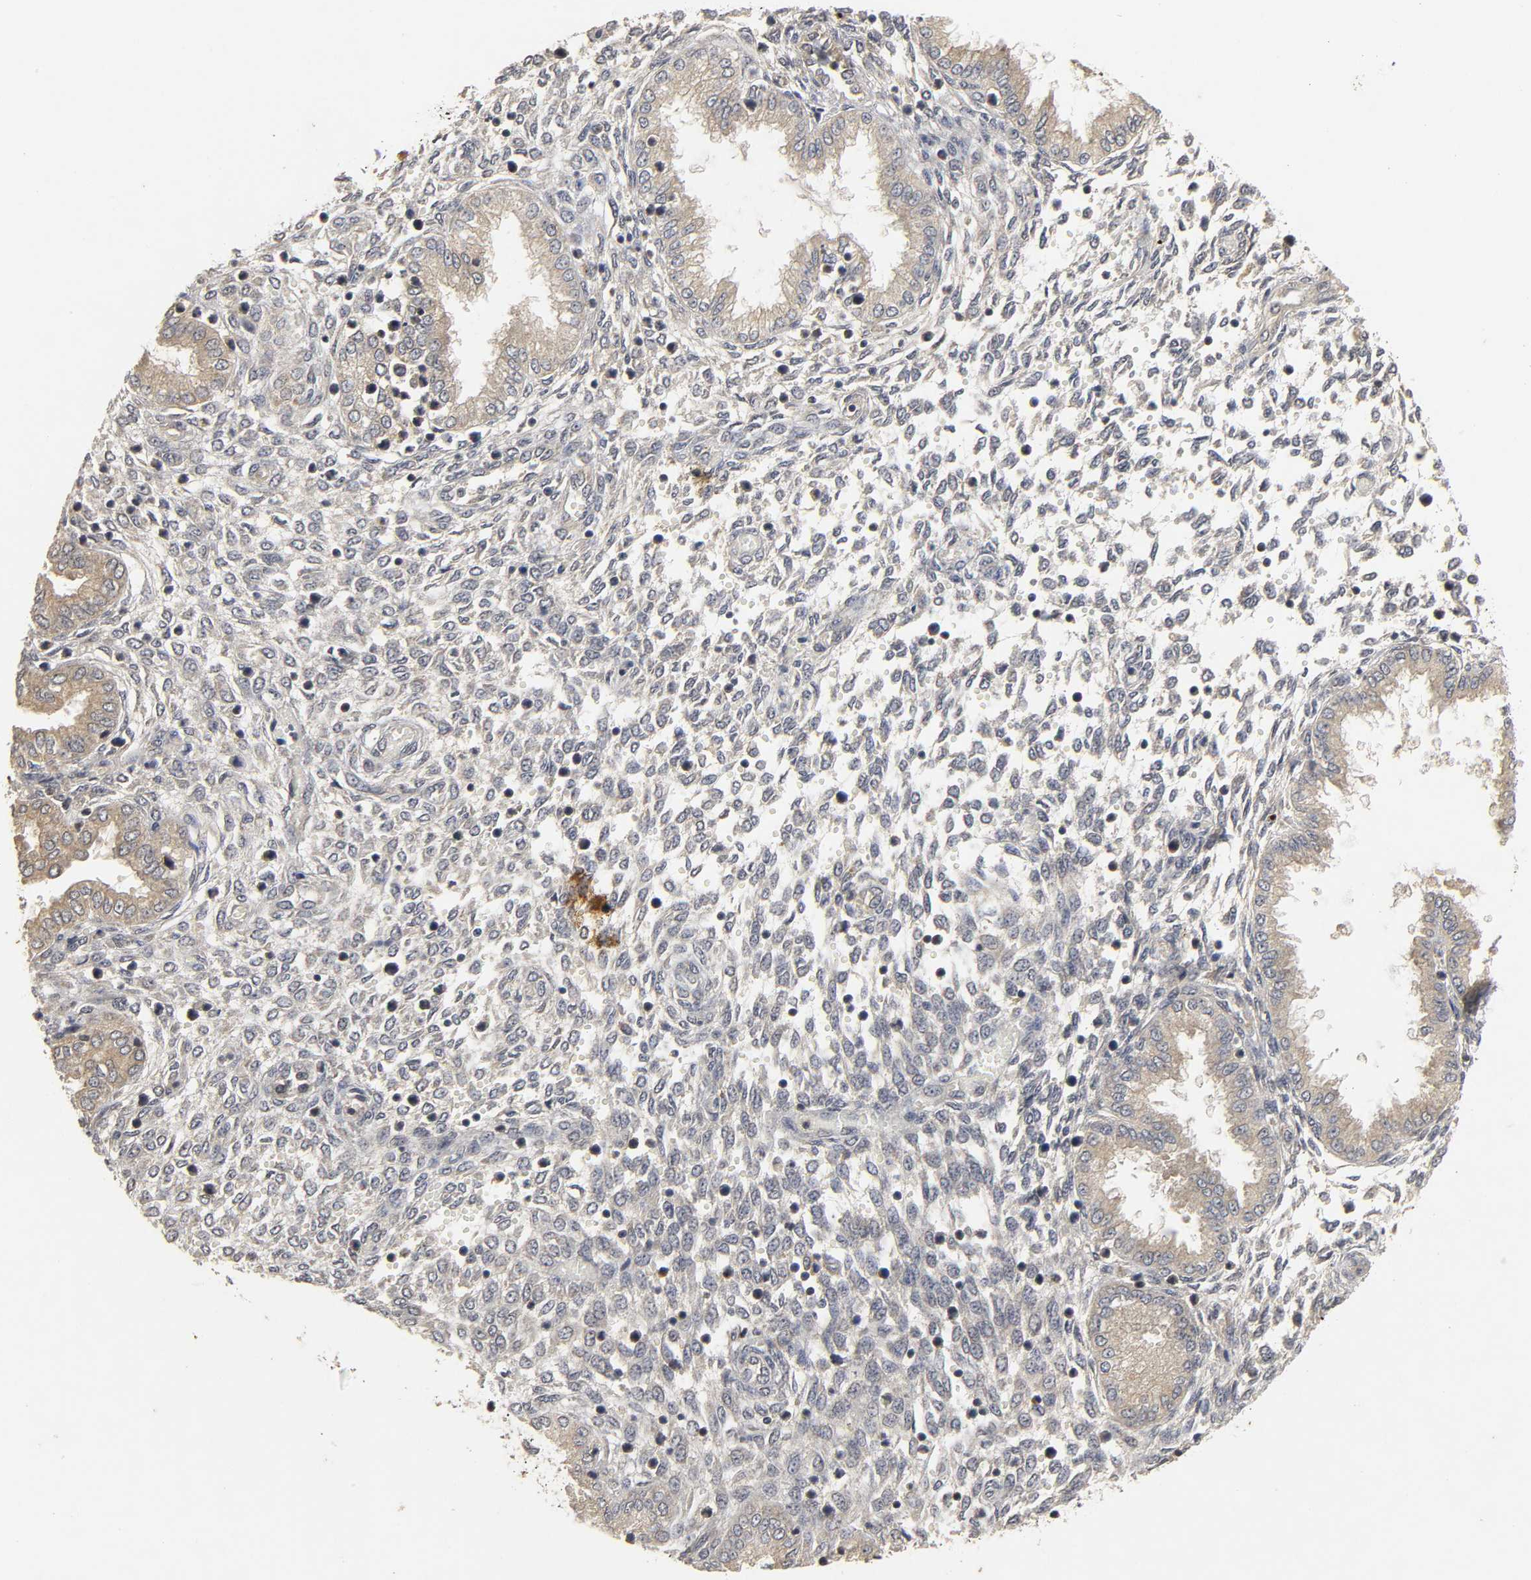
{"staining": {"intensity": "weak", "quantity": ">75%", "location": "cytoplasmic/membranous"}, "tissue": "endometrium", "cell_type": "Cells in endometrial stroma", "image_type": "normal", "snomed": [{"axis": "morphology", "description": "Normal tissue, NOS"}, {"axis": "topography", "description": "Endometrium"}], "caption": "High-power microscopy captured an immunohistochemistry micrograph of unremarkable endometrium, revealing weak cytoplasmic/membranous positivity in approximately >75% of cells in endometrial stroma.", "gene": "TRAF6", "patient": {"sex": "female", "age": 33}}